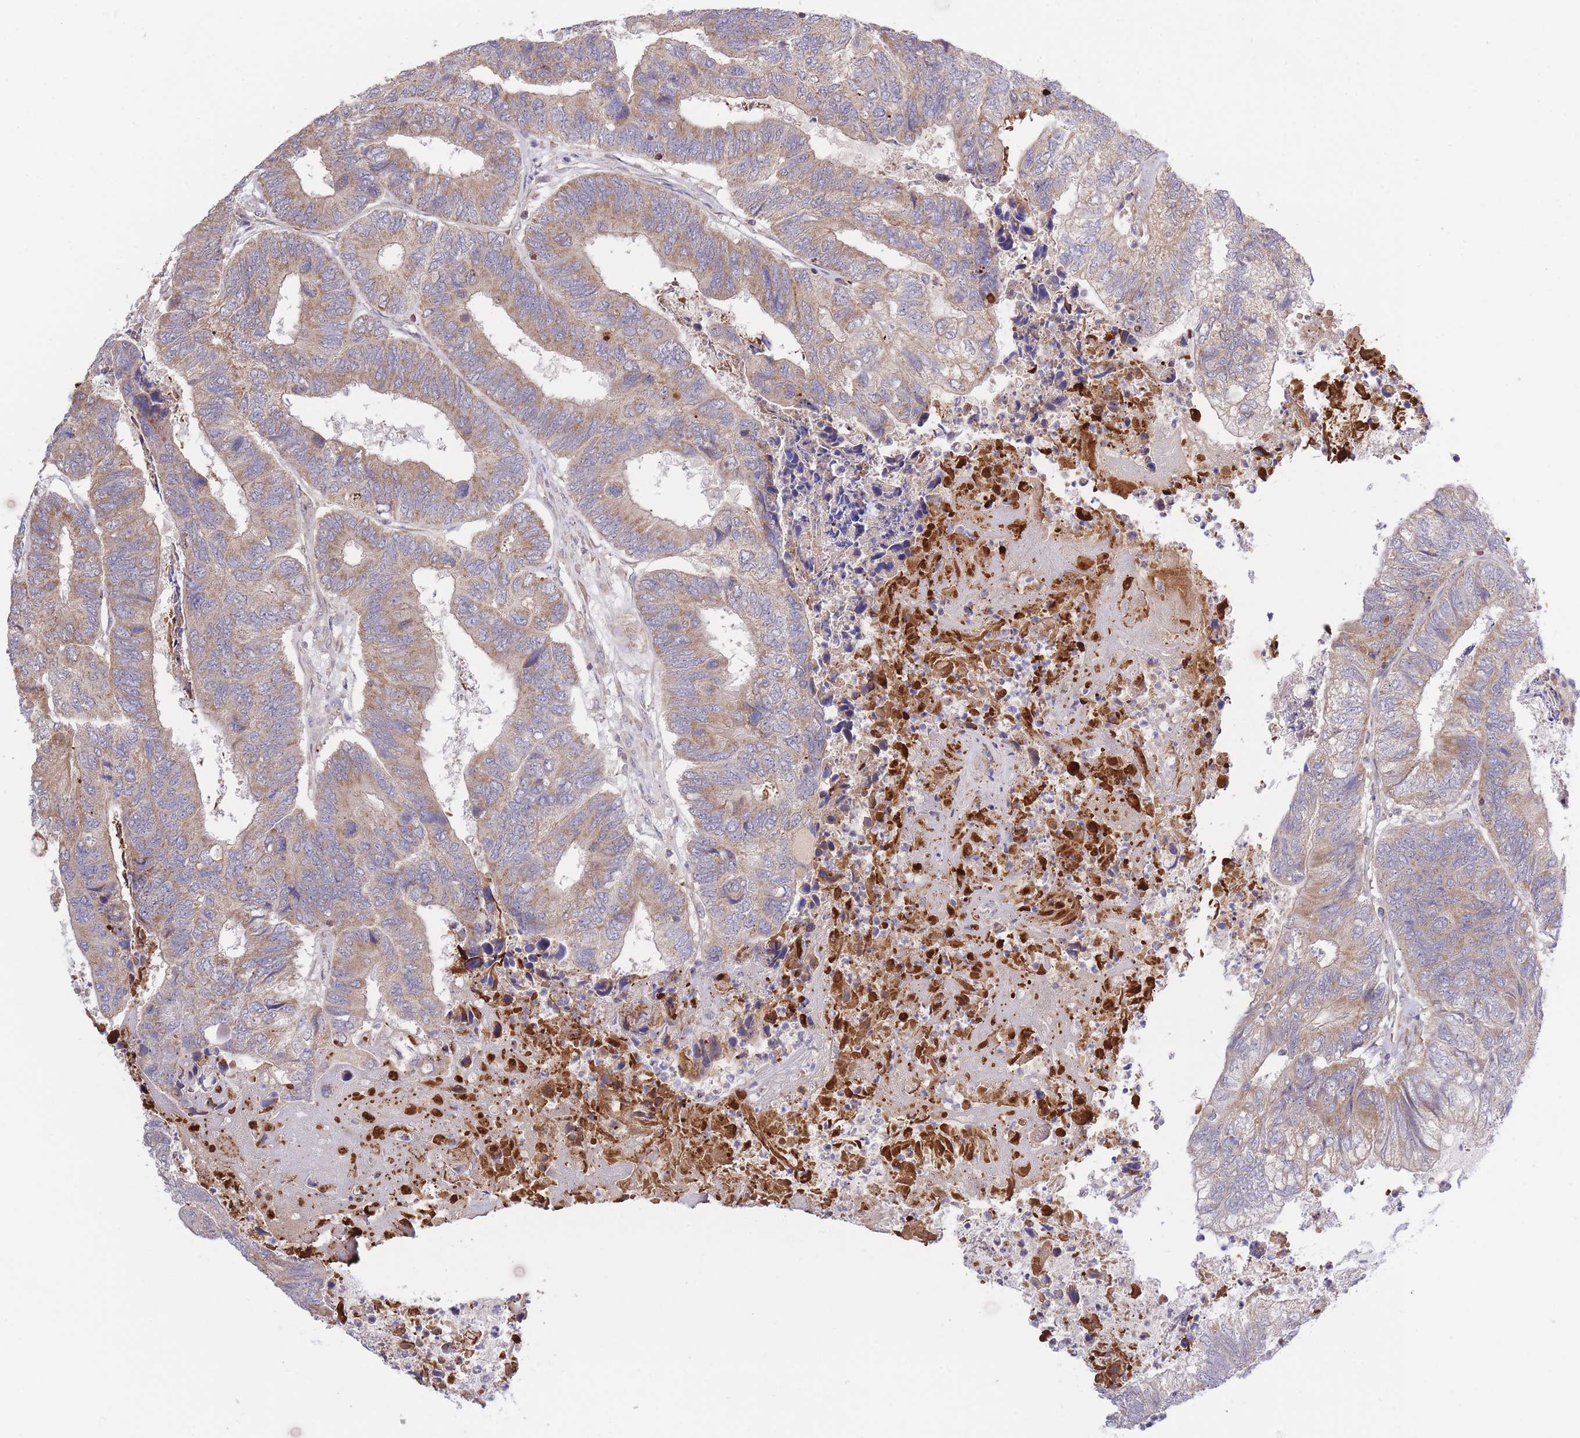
{"staining": {"intensity": "moderate", "quantity": ">75%", "location": "cytoplasmic/membranous"}, "tissue": "colorectal cancer", "cell_type": "Tumor cells", "image_type": "cancer", "snomed": [{"axis": "morphology", "description": "Adenocarcinoma, NOS"}, {"axis": "topography", "description": "Colon"}], "caption": "This is an image of immunohistochemistry staining of adenocarcinoma (colorectal), which shows moderate positivity in the cytoplasmic/membranous of tumor cells.", "gene": "ATP13A2", "patient": {"sex": "female", "age": 67}}